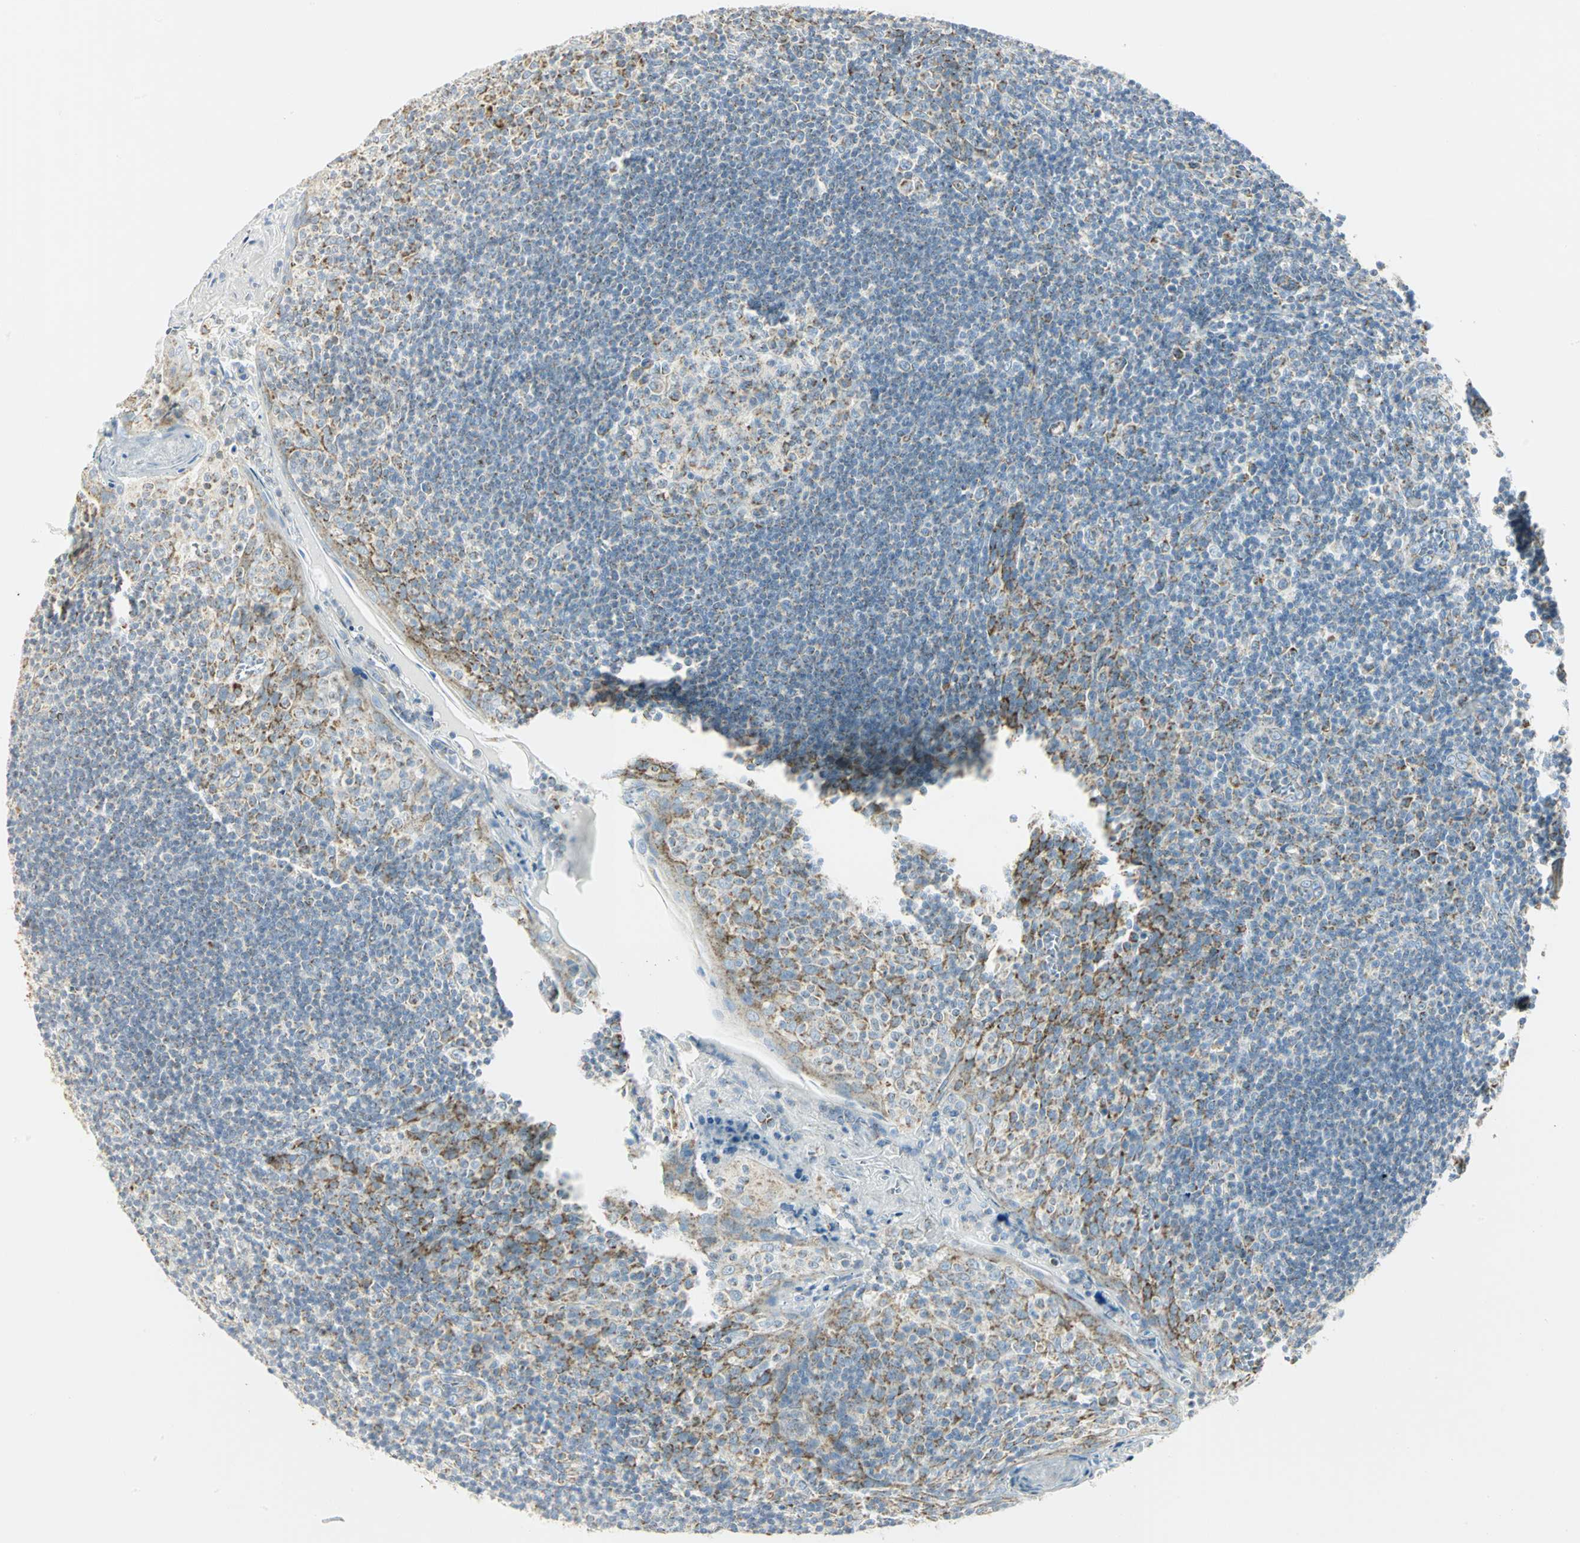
{"staining": {"intensity": "moderate", "quantity": "<25%", "location": "cytoplasmic/membranous"}, "tissue": "tonsil", "cell_type": "Germinal center cells", "image_type": "normal", "snomed": [{"axis": "morphology", "description": "Normal tissue, NOS"}, {"axis": "topography", "description": "Tonsil"}], "caption": "About <25% of germinal center cells in benign human tonsil demonstrate moderate cytoplasmic/membranous protein expression as visualized by brown immunohistochemical staining.", "gene": "NTRK1", "patient": {"sex": "male", "age": 20}}